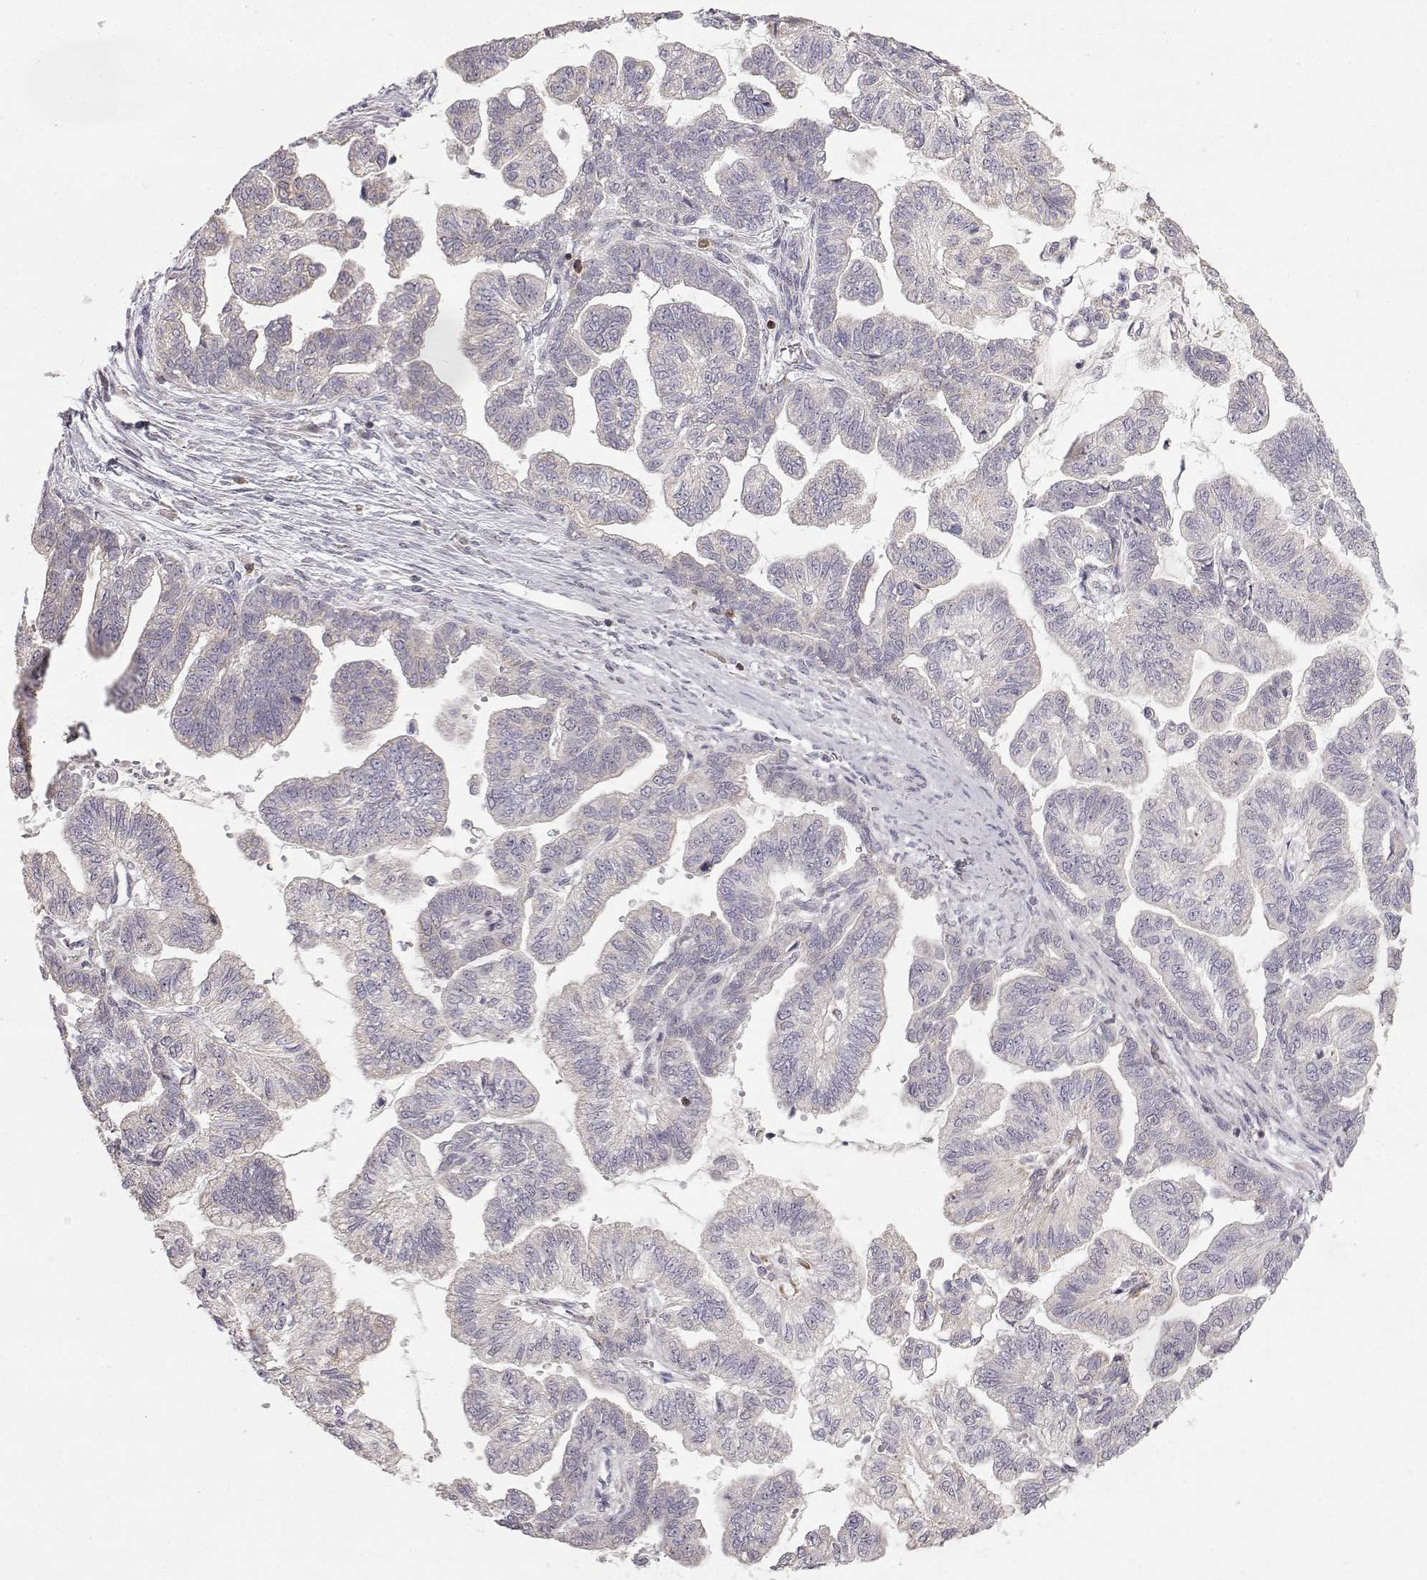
{"staining": {"intensity": "negative", "quantity": "none", "location": "none"}, "tissue": "stomach cancer", "cell_type": "Tumor cells", "image_type": "cancer", "snomed": [{"axis": "morphology", "description": "Adenocarcinoma, NOS"}, {"axis": "topography", "description": "Stomach"}], "caption": "Tumor cells show no significant positivity in stomach adenocarcinoma.", "gene": "GRAP2", "patient": {"sex": "male", "age": 83}}